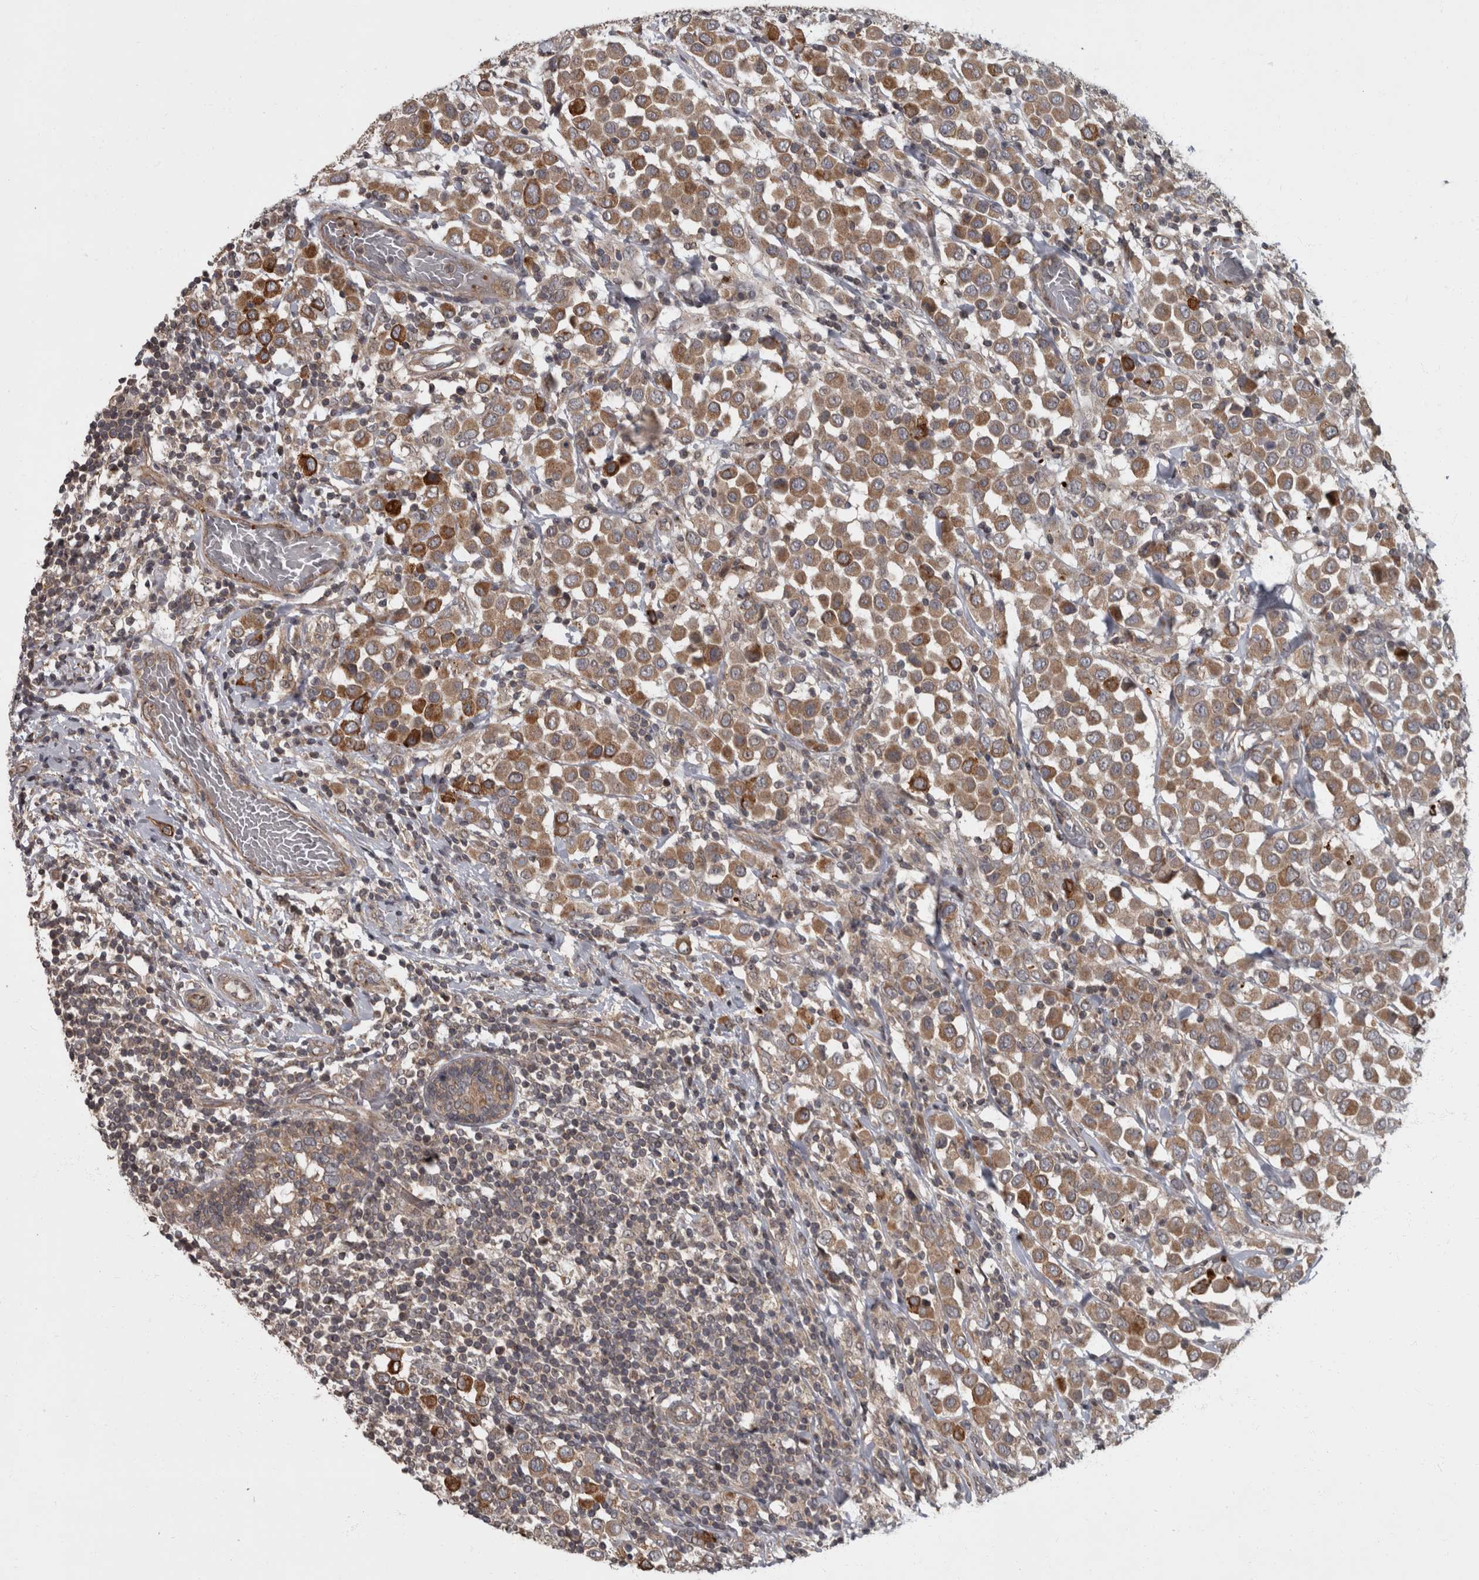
{"staining": {"intensity": "moderate", "quantity": ">75%", "location": "cytoplasmic/membranous"}, "tissue": "breast cancer", "cell_type": "Tumor cells", "image_type": "cancer", "snomed": [{"axis": "morphology", "description": "Duct carcinoma"}, {"axis": "topography", "description": "Breast"}], "caption": "High-magnification brightfield microscopy of breast cancer (infiltrating ductal carcinoma) stained with DAB (3,3'-diaminobenzidine) (brown) and counterstained with hematoxylin (blue). tumor cells exhibit moderate cytoplasmic/membranous positivity is identified in about>75% of cells. The staining is performed using DAB (3,3'-diaminobenzidine) brown chromogen to label protein expression. The nuclei are counter-stained blue using hematoxylin.", "gene": "VEGFD", "patient": {"sex": "female", "age": 61}}